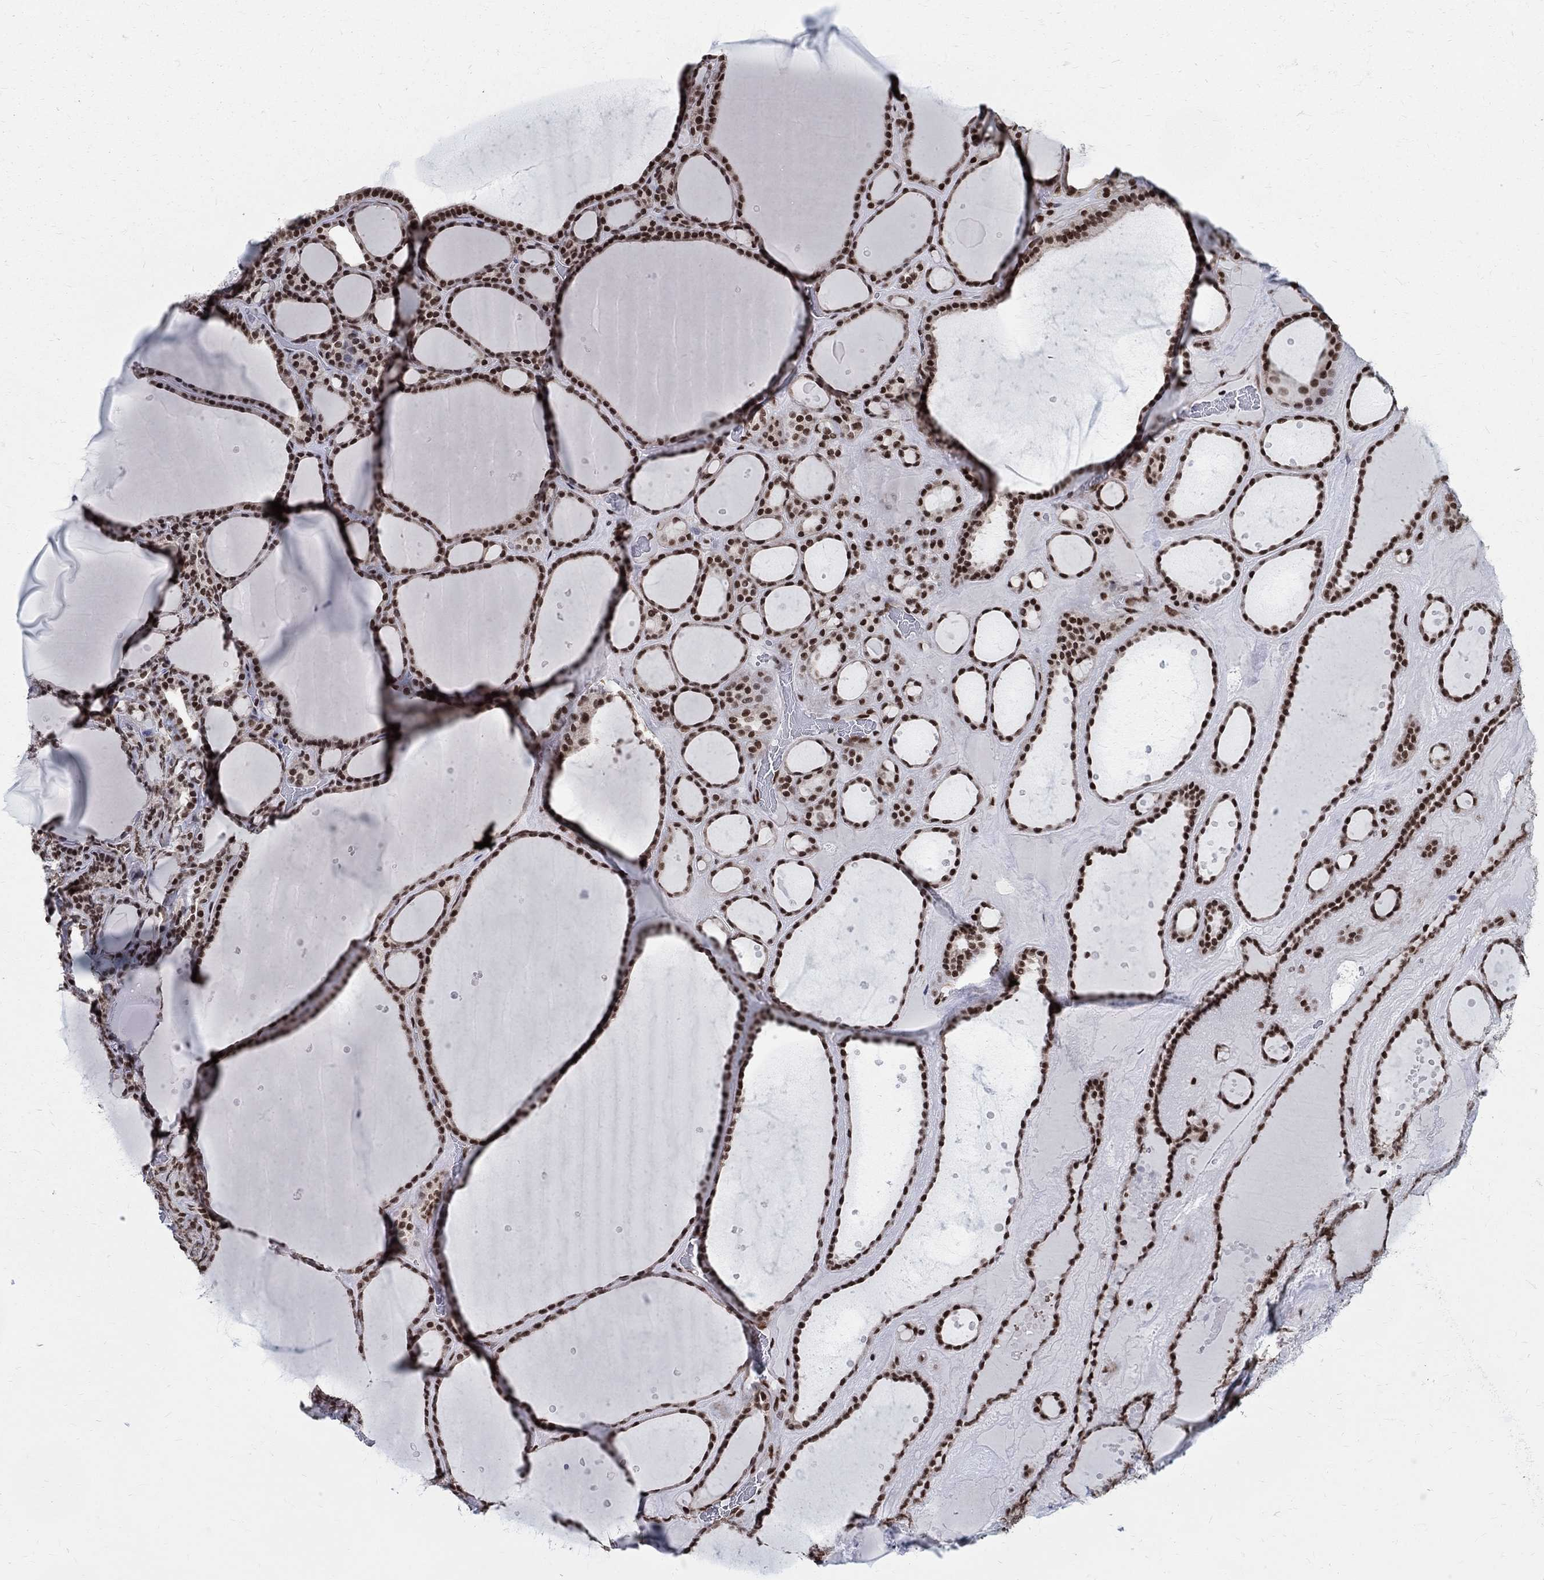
{"staining": {"intensity": "strong", "quantity": ">75%", "location": "nuclear"}, "tissue": "thyroid gland", "cell_type": "Glandular cells", "image_type": "normal", "snomed": [{"axis": "morphology", "description": "Normal tissue, NOS"}, {"axis": "topography", "description": "Thyroid gland"}], "caption": "Brown immunohistochemical staining in normal thyroid gland reveals strong nuclear staining in approximately >75% of glandular cells.", "gene": "FBXO16", "patient": {"sex": "male", "age": 63}}